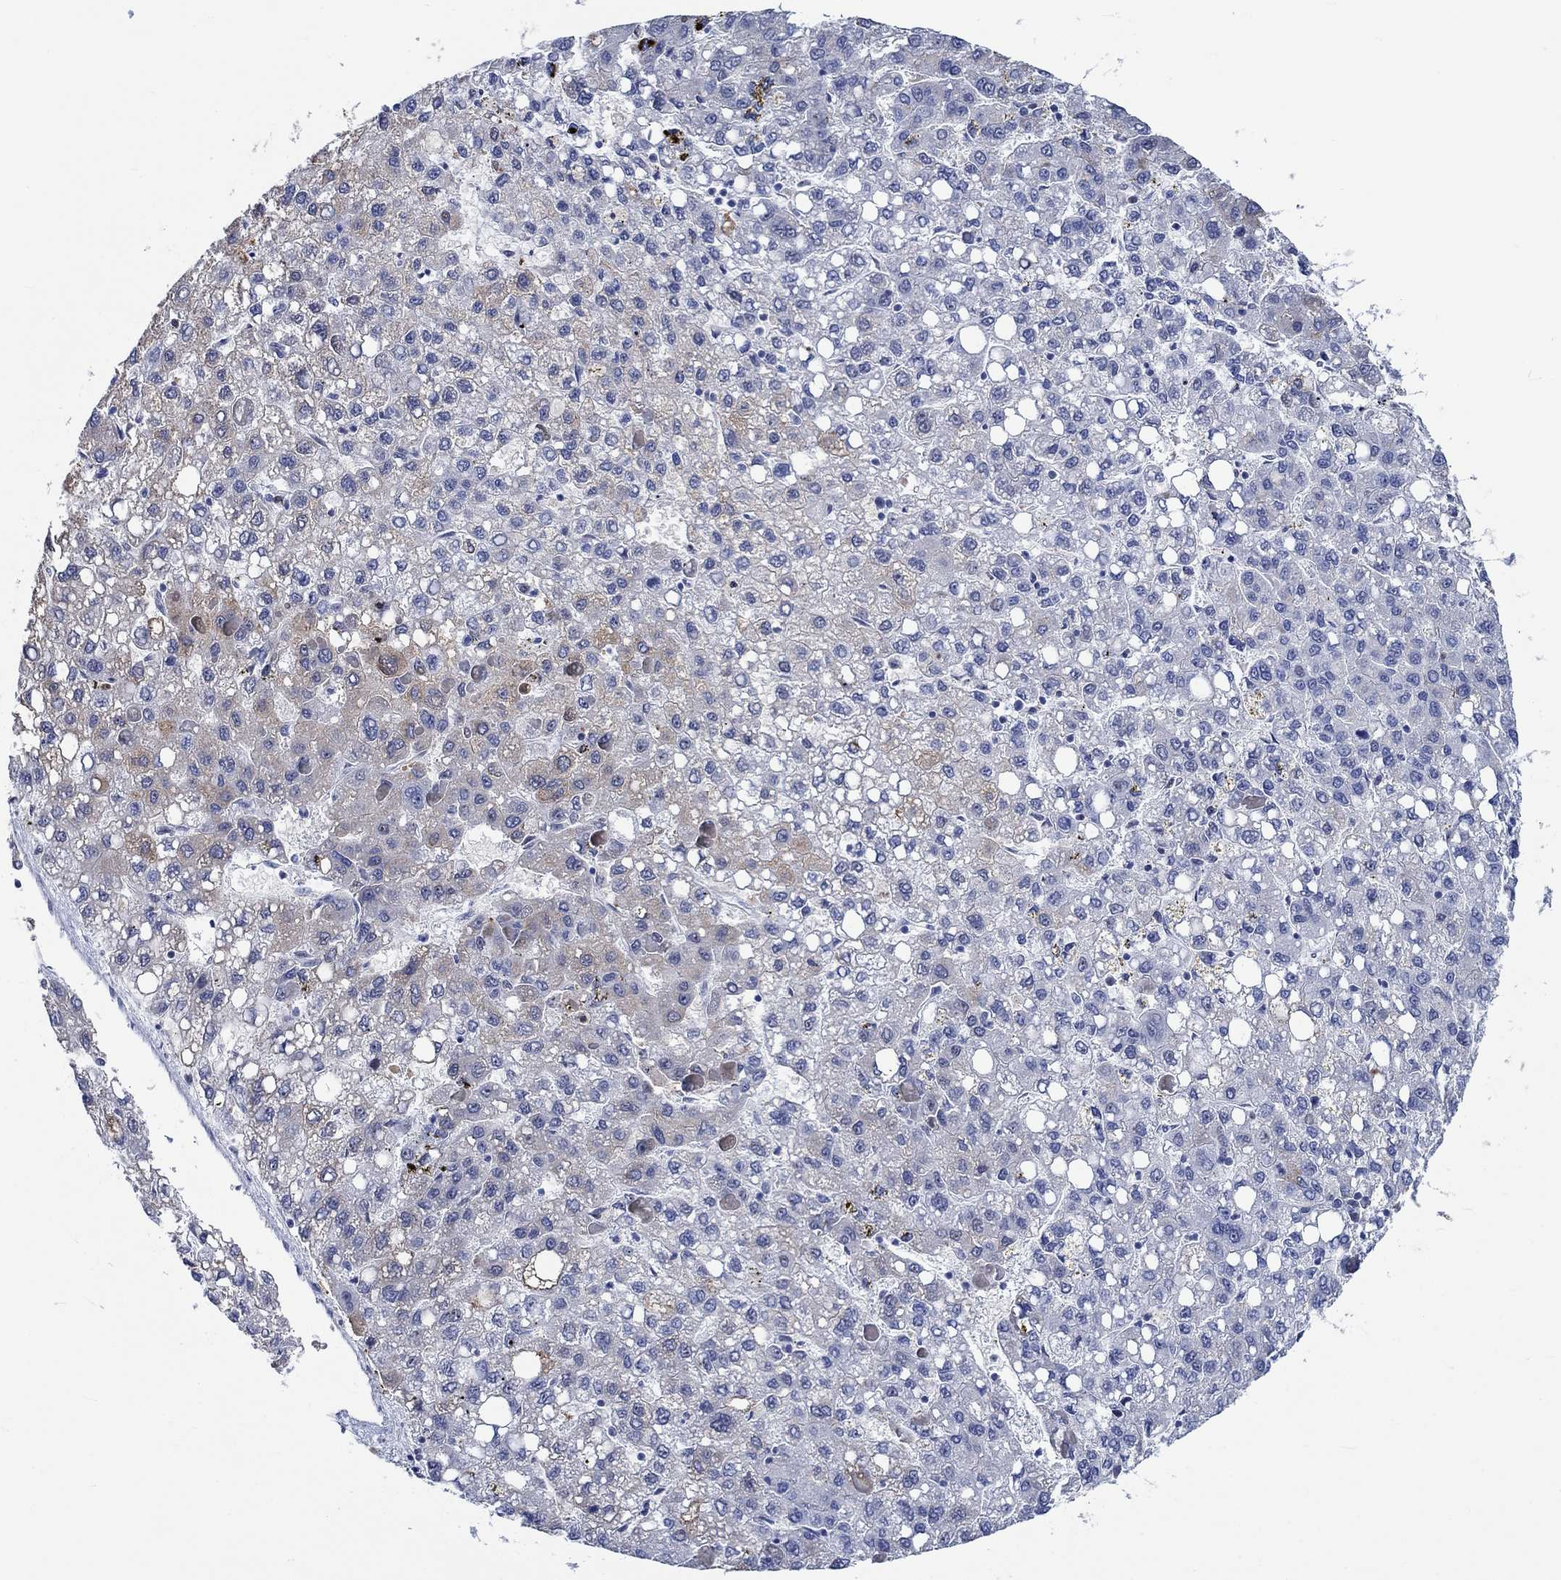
{"staining": {"intensity": "moderate", "quantity": "<25%", "location": "cytoplasmic/membranous"}, "tissue": "liver cancer", "cell_type": "Tumor cells", "image_type": "cancer", "snomed": [{"axis": "morphology", "description": "Carcinoma, Hepatocellular, NOS"}, {"axis": "topography", "description": "Liver"}], "caption": "Immunohistochemistry image of neoplastic tissue: human hepatocellular carcinoma (liver) stained using IHC displays low levels of moderate protein expression localized specifically in the cytoplasmic/membranous of tumor cells, appearing as a cytoplasmic/membranous brown color.", "gene": "ZNF446", "patient": {"sex": "female", "age": 82}}